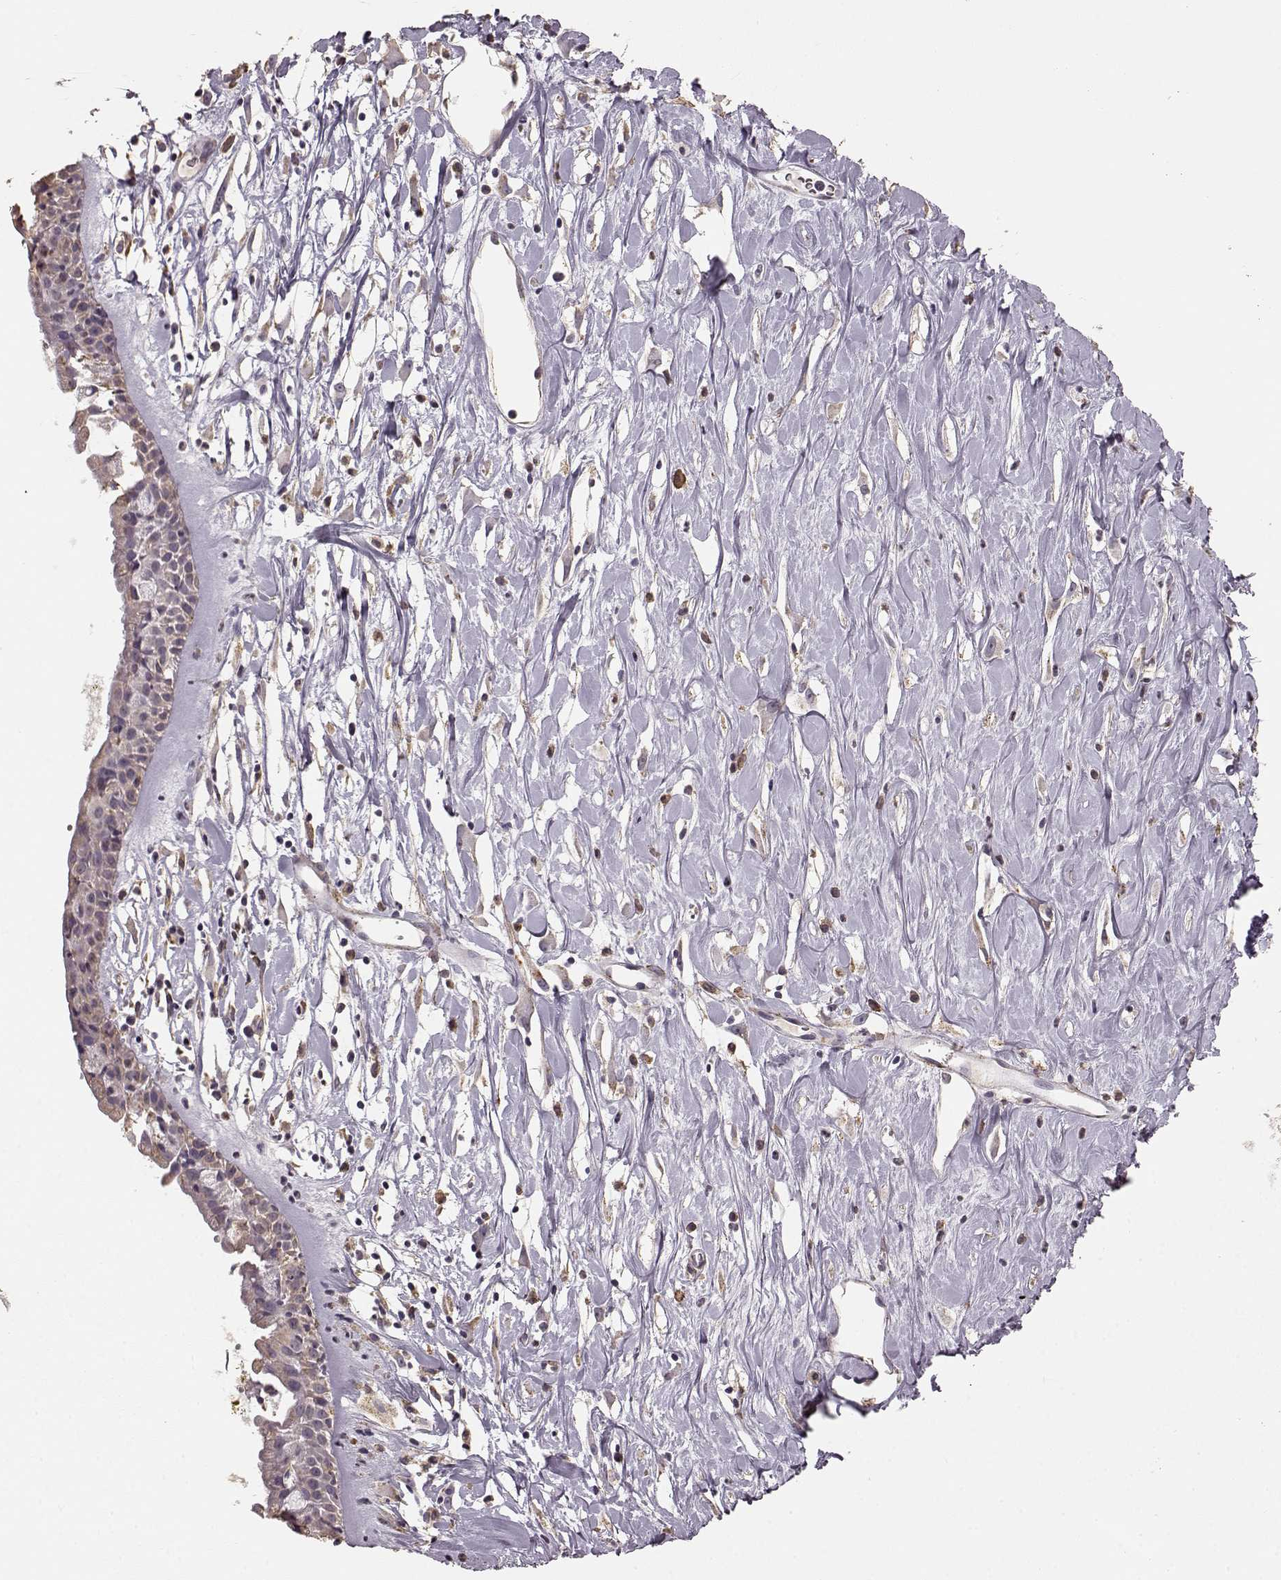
{"staining": {"intensity": "negative", "quantity": "none", "location": "none"}, "tissue": "nasopharynx", "cell_type": "Respiratory epithelial cells", "image_type": "normal", "snomed": [{"axis": "morphology", "description": "Normal tissue, NOS"}, {"axis": "topography", "description": "Nasopharynx"}], "caption": "Nasopharynx stained for a protein using immunohistochemistry (IHC) shows no staining respiratory epithelial cells.", "gene": "GABRG3", "patient": {"sex": "female", "age": 85}}